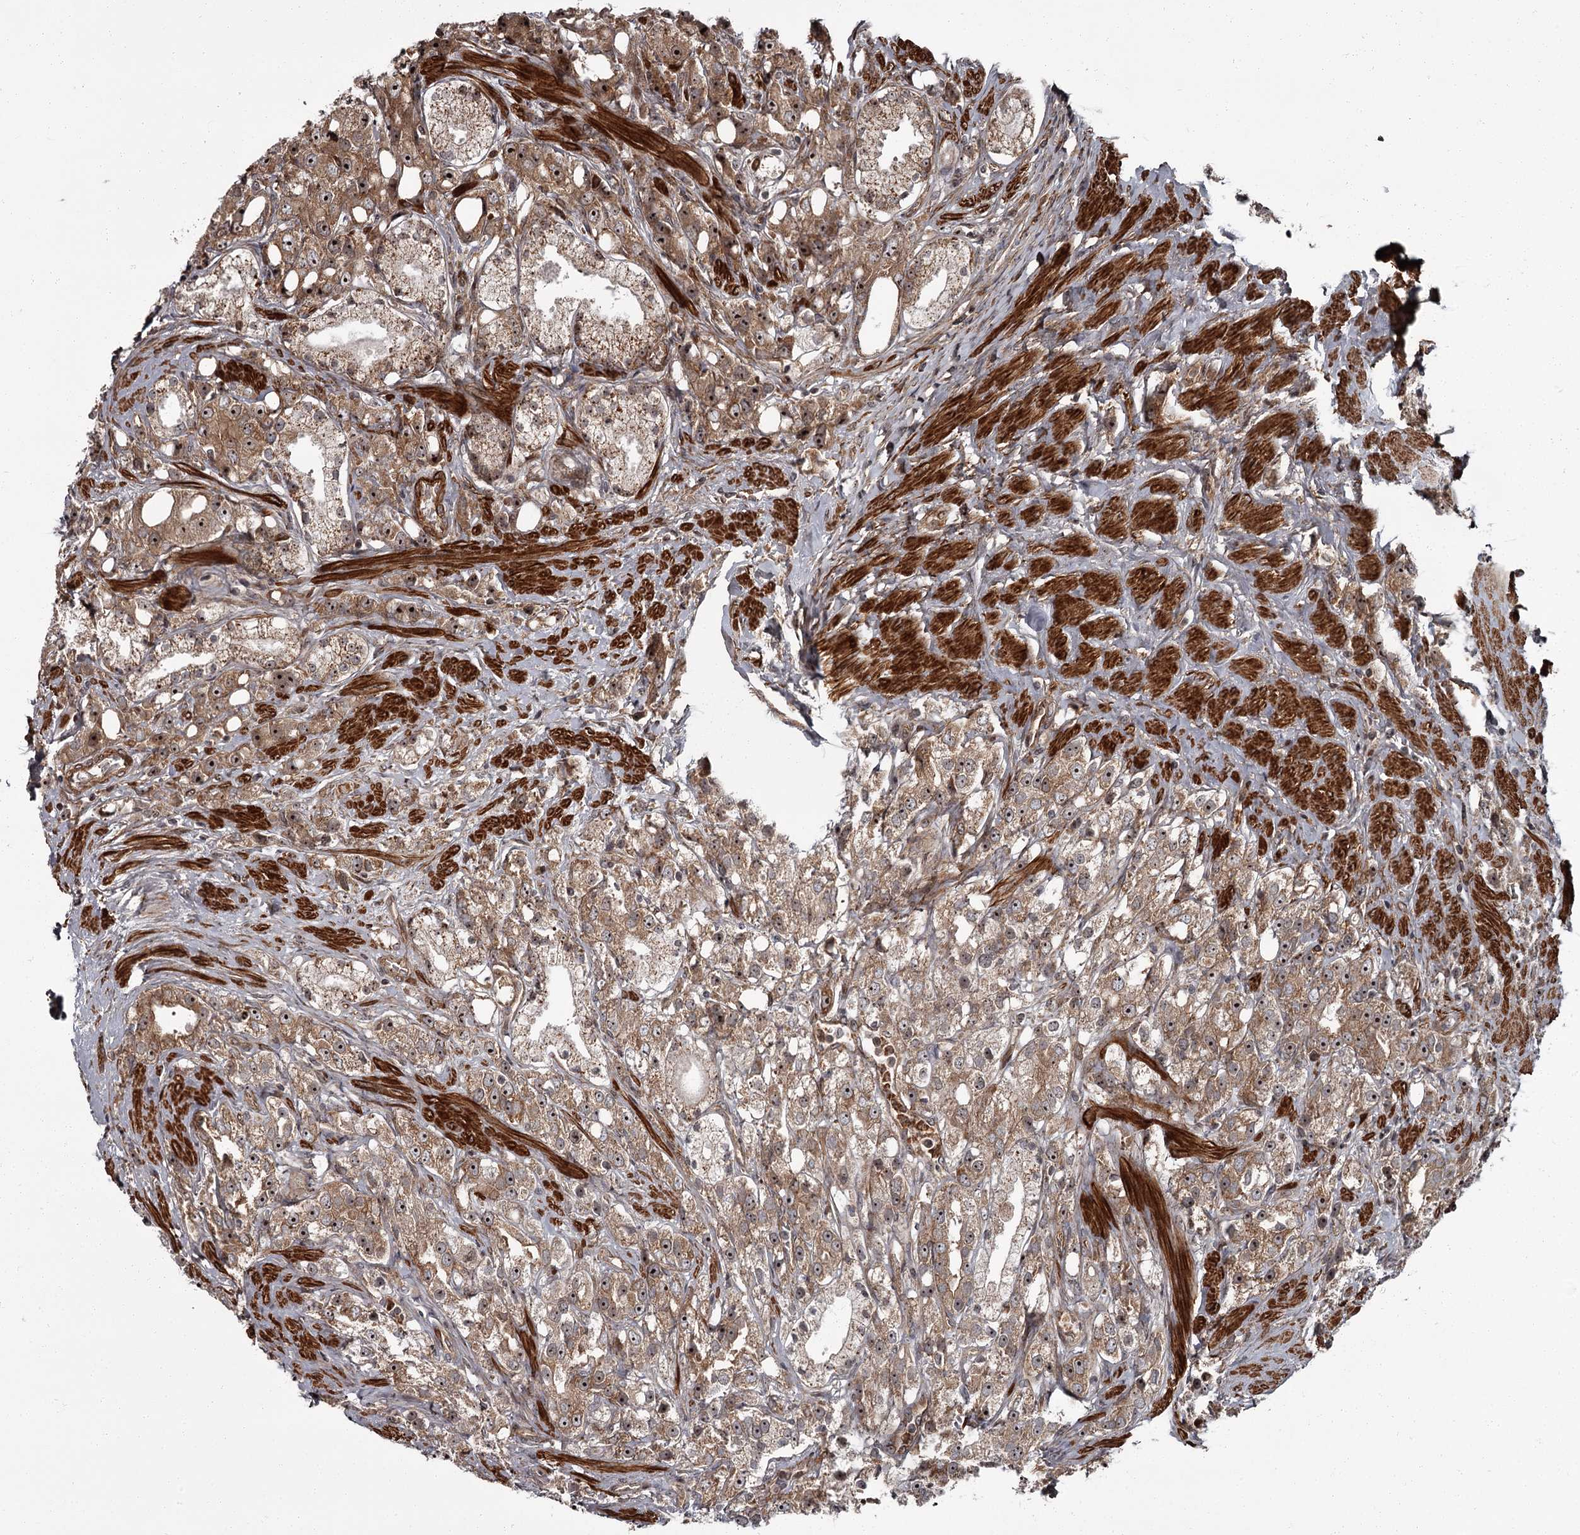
{"staining": {"intensity": "moderate", "quantity": ">75%", "location": "cytoplasmic/membranous,nuclear"}, "tissue": "prostate cancer", "cell_type": "Tumor cells", "image_type": "cancer", "snomed": [{"axis": "morphology", "description": "Adenocarcinoma, NOS"}, {"axis": "topography", "description": "Prostate"}], "caption": "Protein staining exhibits moderate cytoplasmic/membranous and nuclear positivity in approximately >75% of tumor cells in prostate adenocarcinoma.", "gene": "THAP9", "patient": {"sex": "male", "age": 79}}